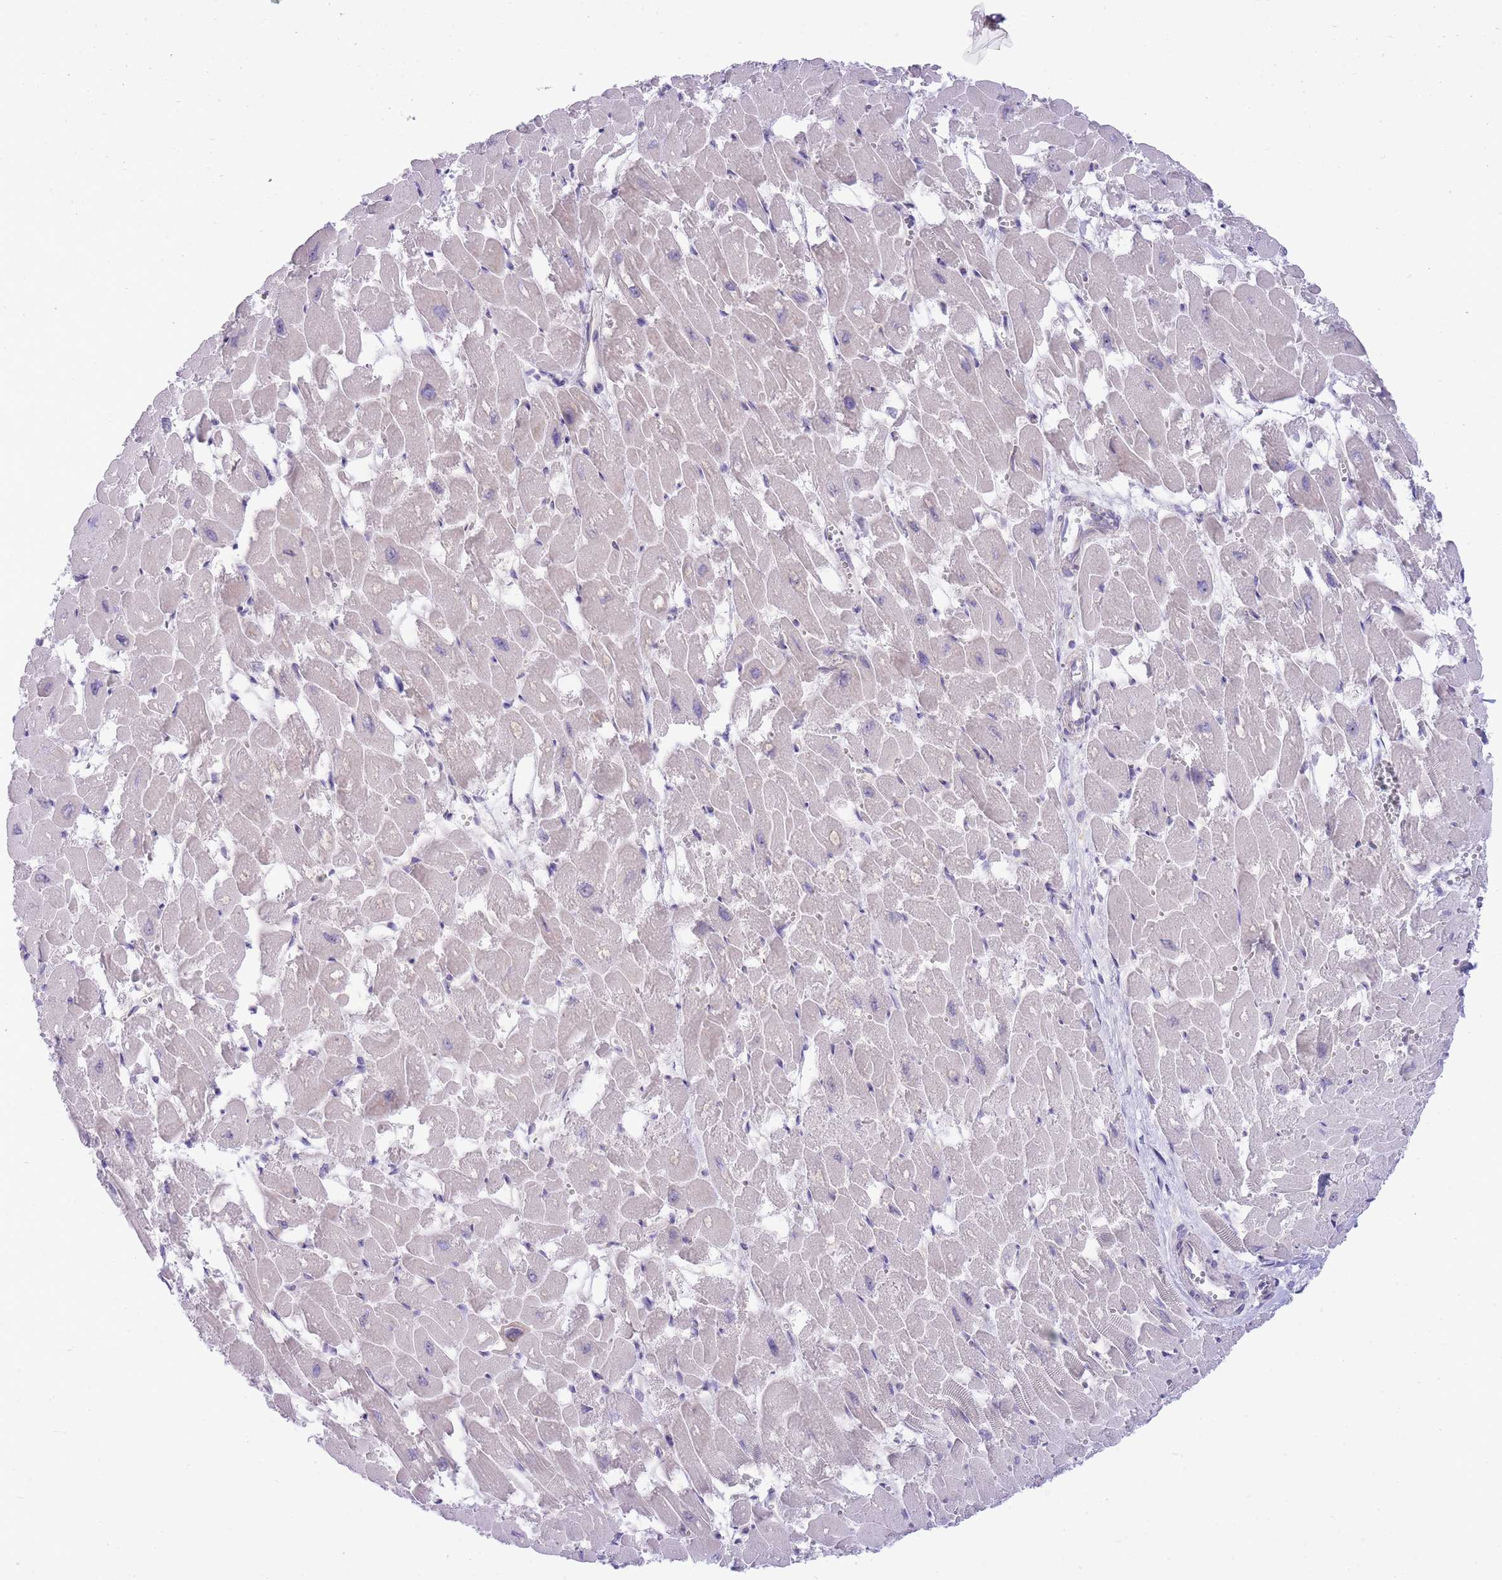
{"staining": {"intensity": "weak", "quantity": "25%-75%", "location": "cytoplasmic/membranous,nuclear"}, "tissue": "heart muscle", "cell_type": "Cardiomyocytes", "image_type": "normal", "snomed": [{"axis": "morphology", "description": "Normal tissue, NOS"}, {"axis": "topography", "description": "Heart"}], "caption": "This micrograph shows normal heart muscle stained with immunohistochemistry to label a protein in brown. The cytoplasmic/membranous,nuclear of cardiomyocytes show weak positivity for the protein. Nuclei are counter-stained blue.", "gene": "EXOSC8", "patient": {"sex": "male", "age": 54}}